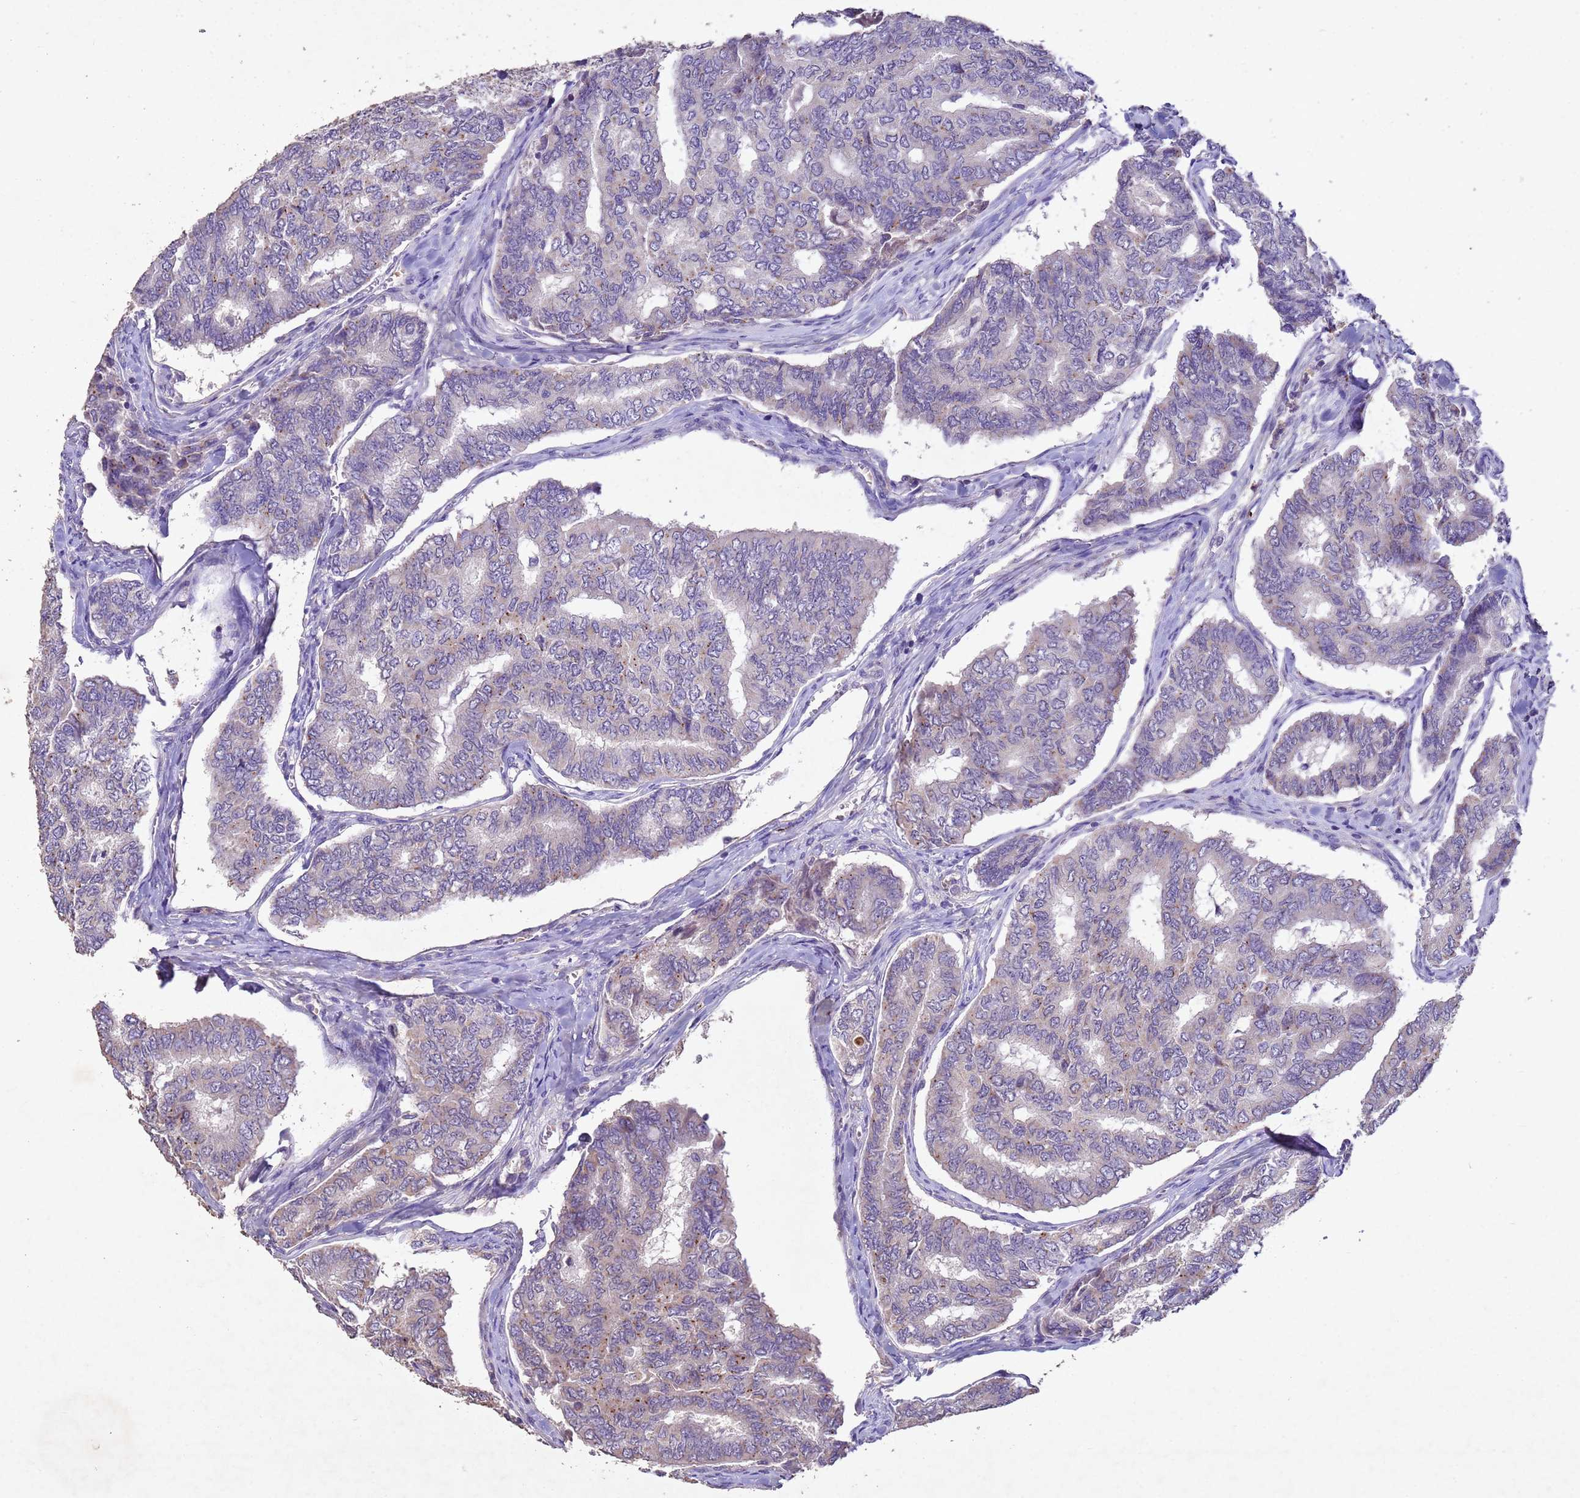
{"staining": {"intensity": "weak", "quantity": "<25%", "location": "cytoplasmic/membranous"}, "tissue": "thyroid cancer", "cell_type": "Tumor cells", "image_type": "cancer", "snomed": [{"axis": "morphology", "description": "Papillary adenocarcinoma, NOS"}, {"axis": "topography", "description": "Thyroid gland"}], "caption": "The photomicrograph reveals no staining of tumor cells in papillary adenocarcinoma (thyroid). (Stains: DAB immunohistochemistry with hematoxylin counter stain, Microscopy: brightfield microscopy at high magnification).", "gene": "NLRP11", "patient": {"sex": "female", "age": 35}}